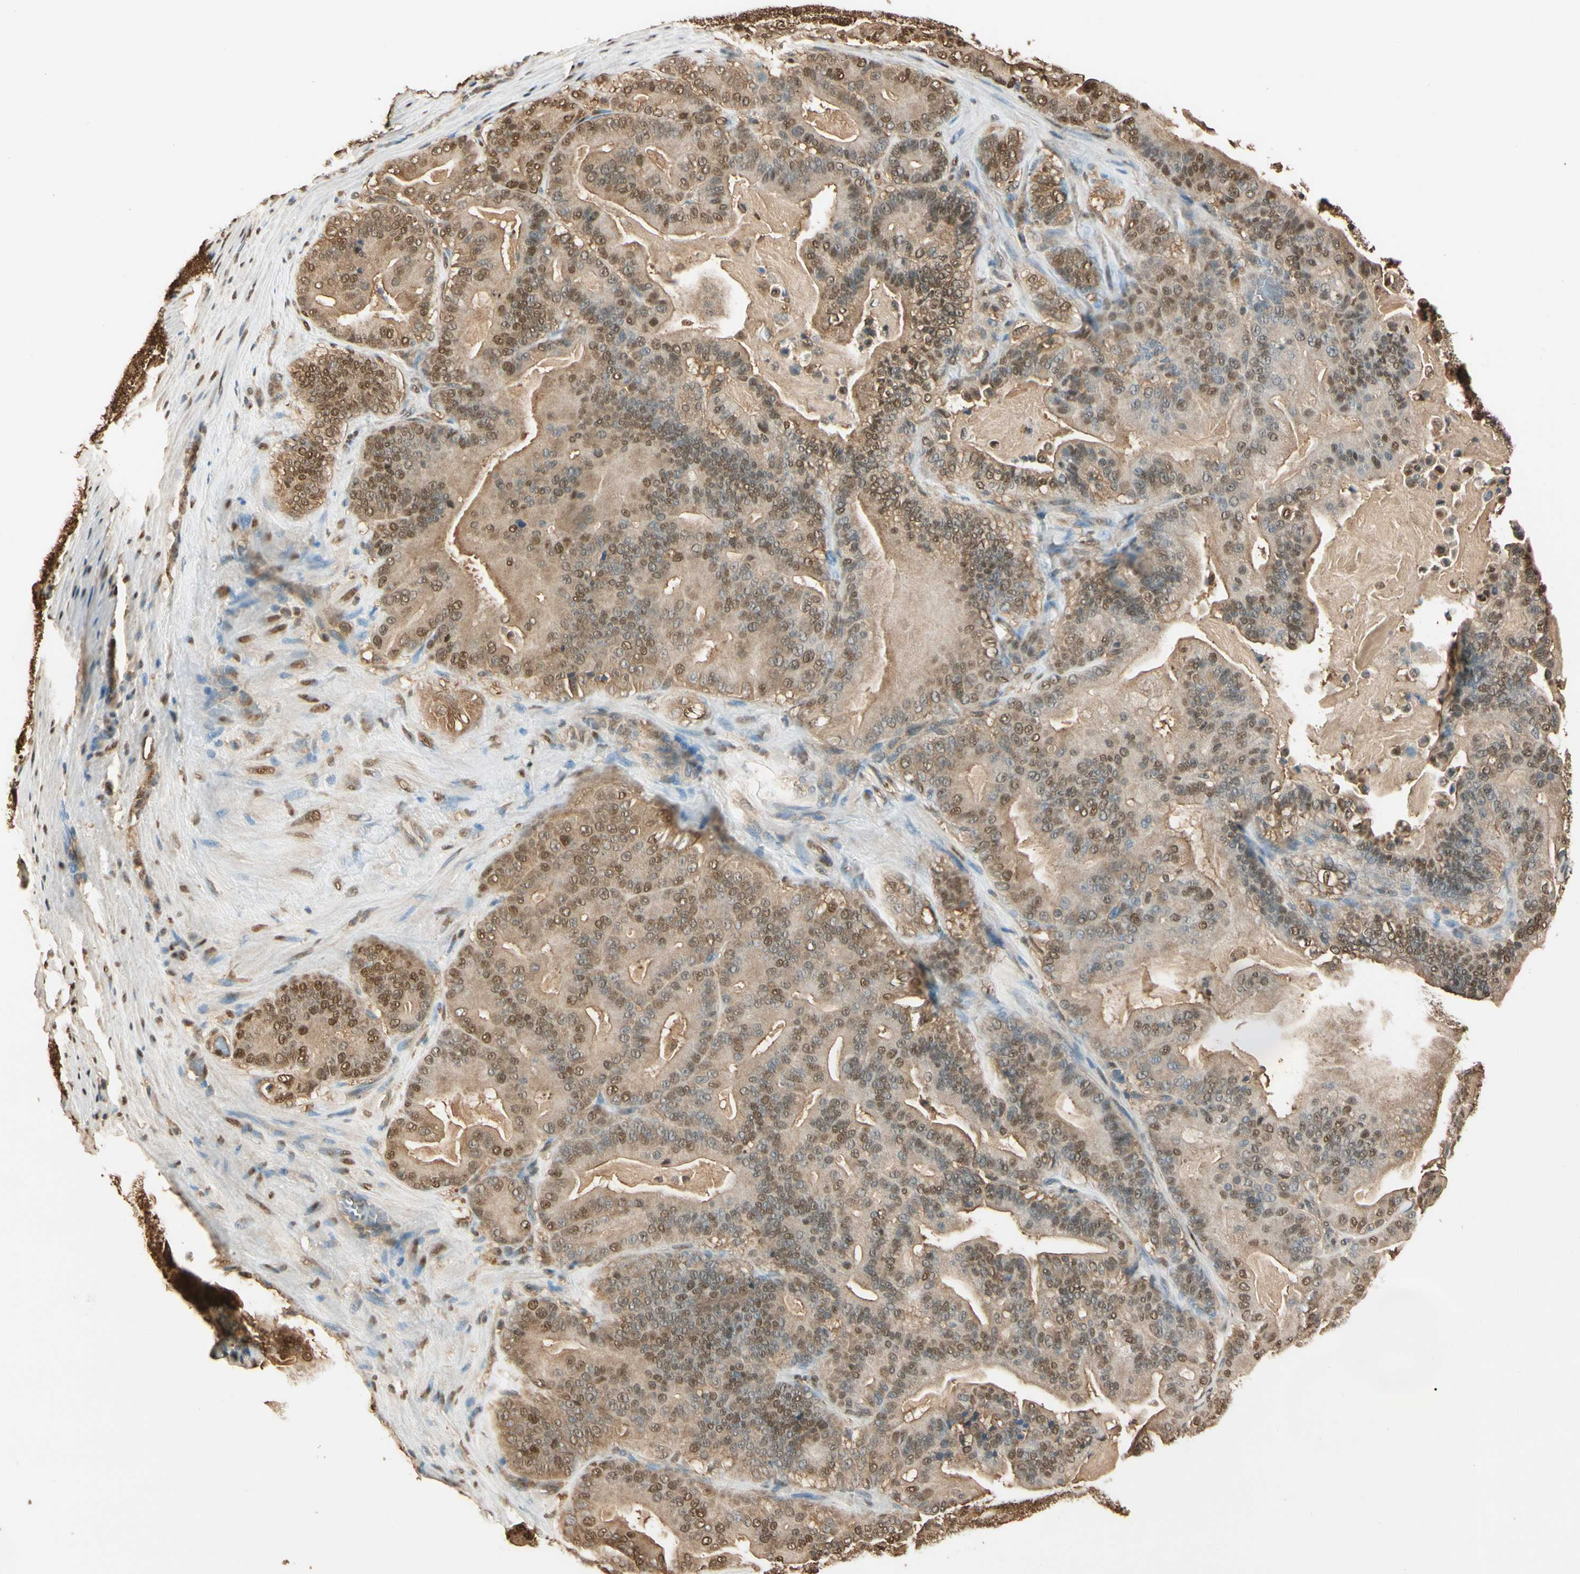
{"staining": {"intensity": "moderate", "quantity": ">75%", "location": "cytoplasmic/membranous,nuclear"}, "tissue": "pancreatic cancer", "cell_type": "Tumor cells", "image_type": "cancer", "snomed": [{"axis": "morphology", "description": "Adenocarcinoma, NOS"}, {"axis": "topography", "description": "Pancreas"}], "caption": "Tumor cells display moderate cytoplasmic/membranous and nuclear staining in about >75% of cells in pancreatic cancer.", "gene": "PNCK", "patient": {"sex": "male", "age": 63}}